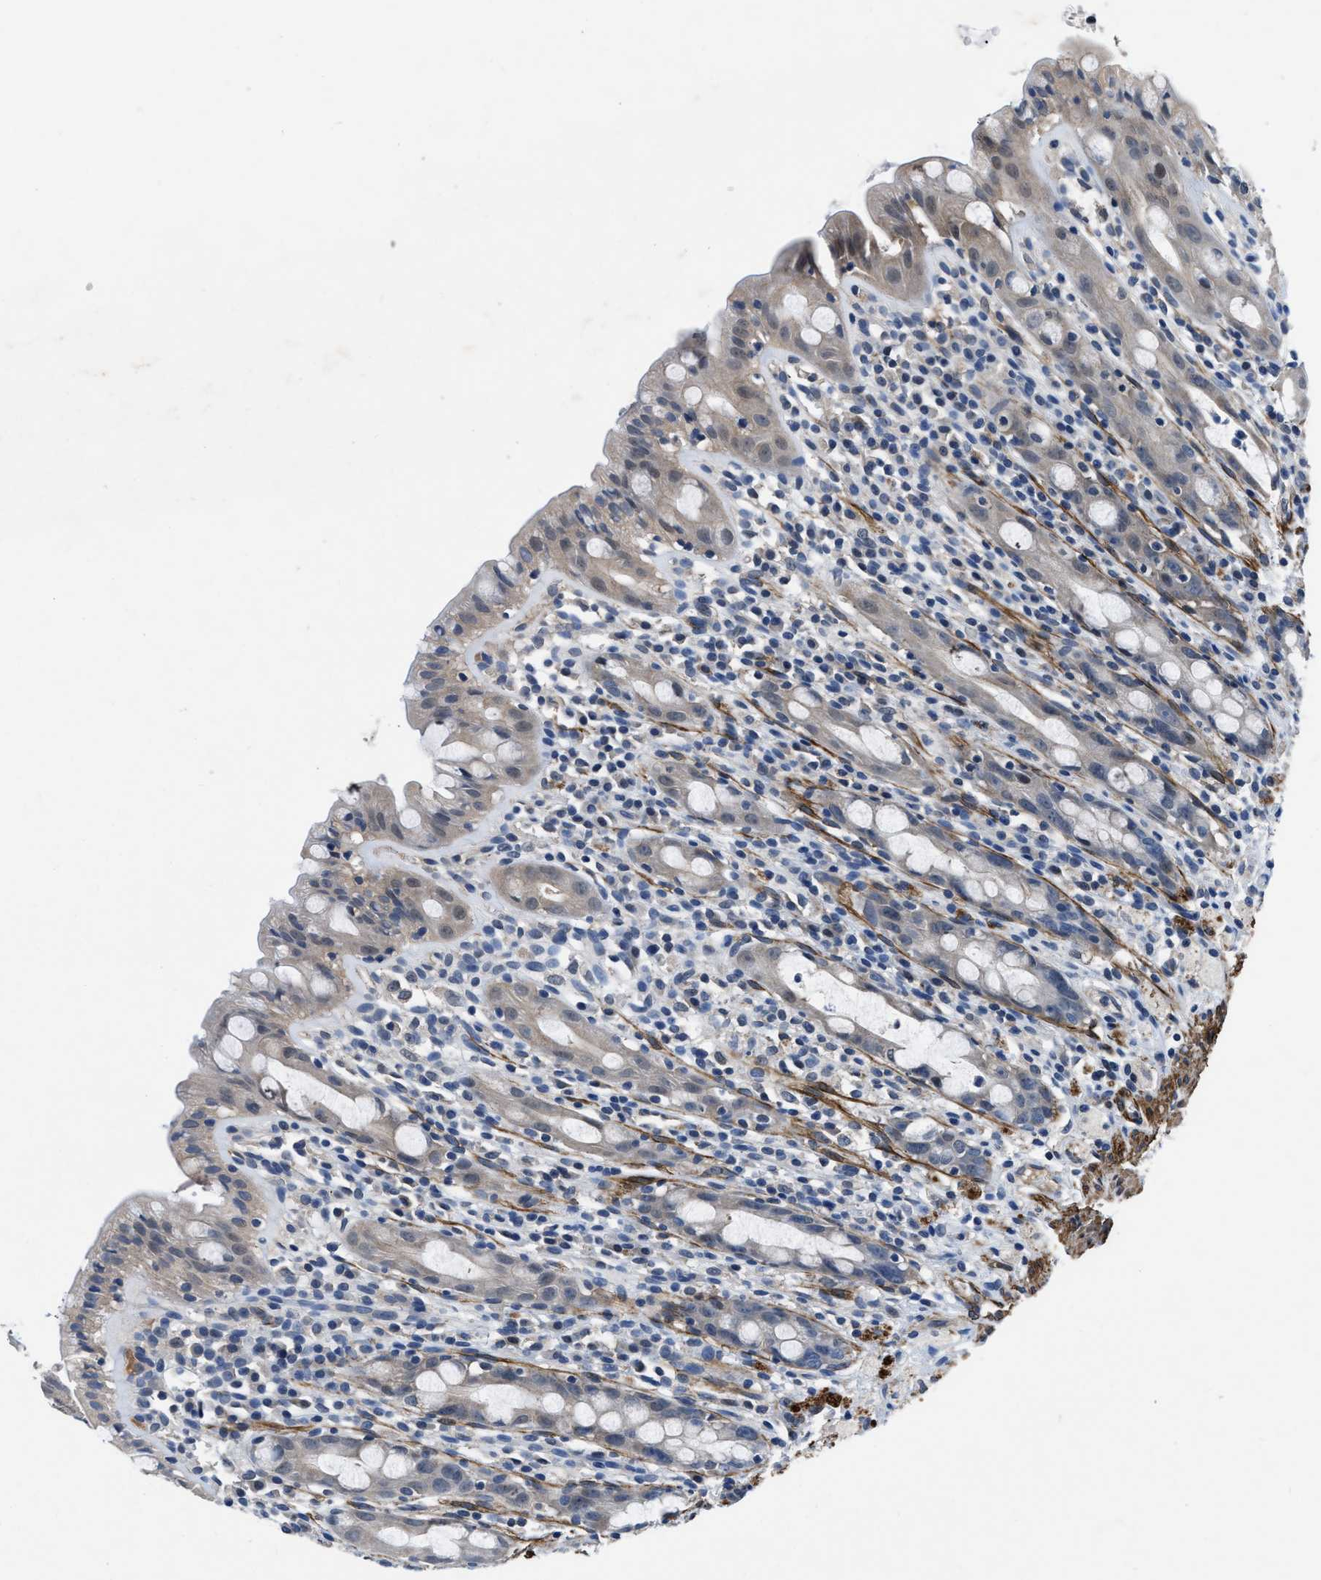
{"staining": {"intensity": "weak", "quantity": "25%-75%", "location": "cytoplasmic/membranous"}, "tissue": "rectum", "cell_type": "Glandular cells", "image_type": "normal", "snomed": [{"axis": "morphology", "description": "Normal tissue, NOS"}, {"axis": "topography", "description": "Rectum"}], "caption": "This micrograph exhibits unremarkable rectum stained with immunohistochemistry to label a protein in brown. The cytoplasmic/membranous of glandular cells show weak positivity for the protein. Nuclei are counter-stained blue.", "gene": "LANCL2", "patient": {"sex": "male", "age": 44}}